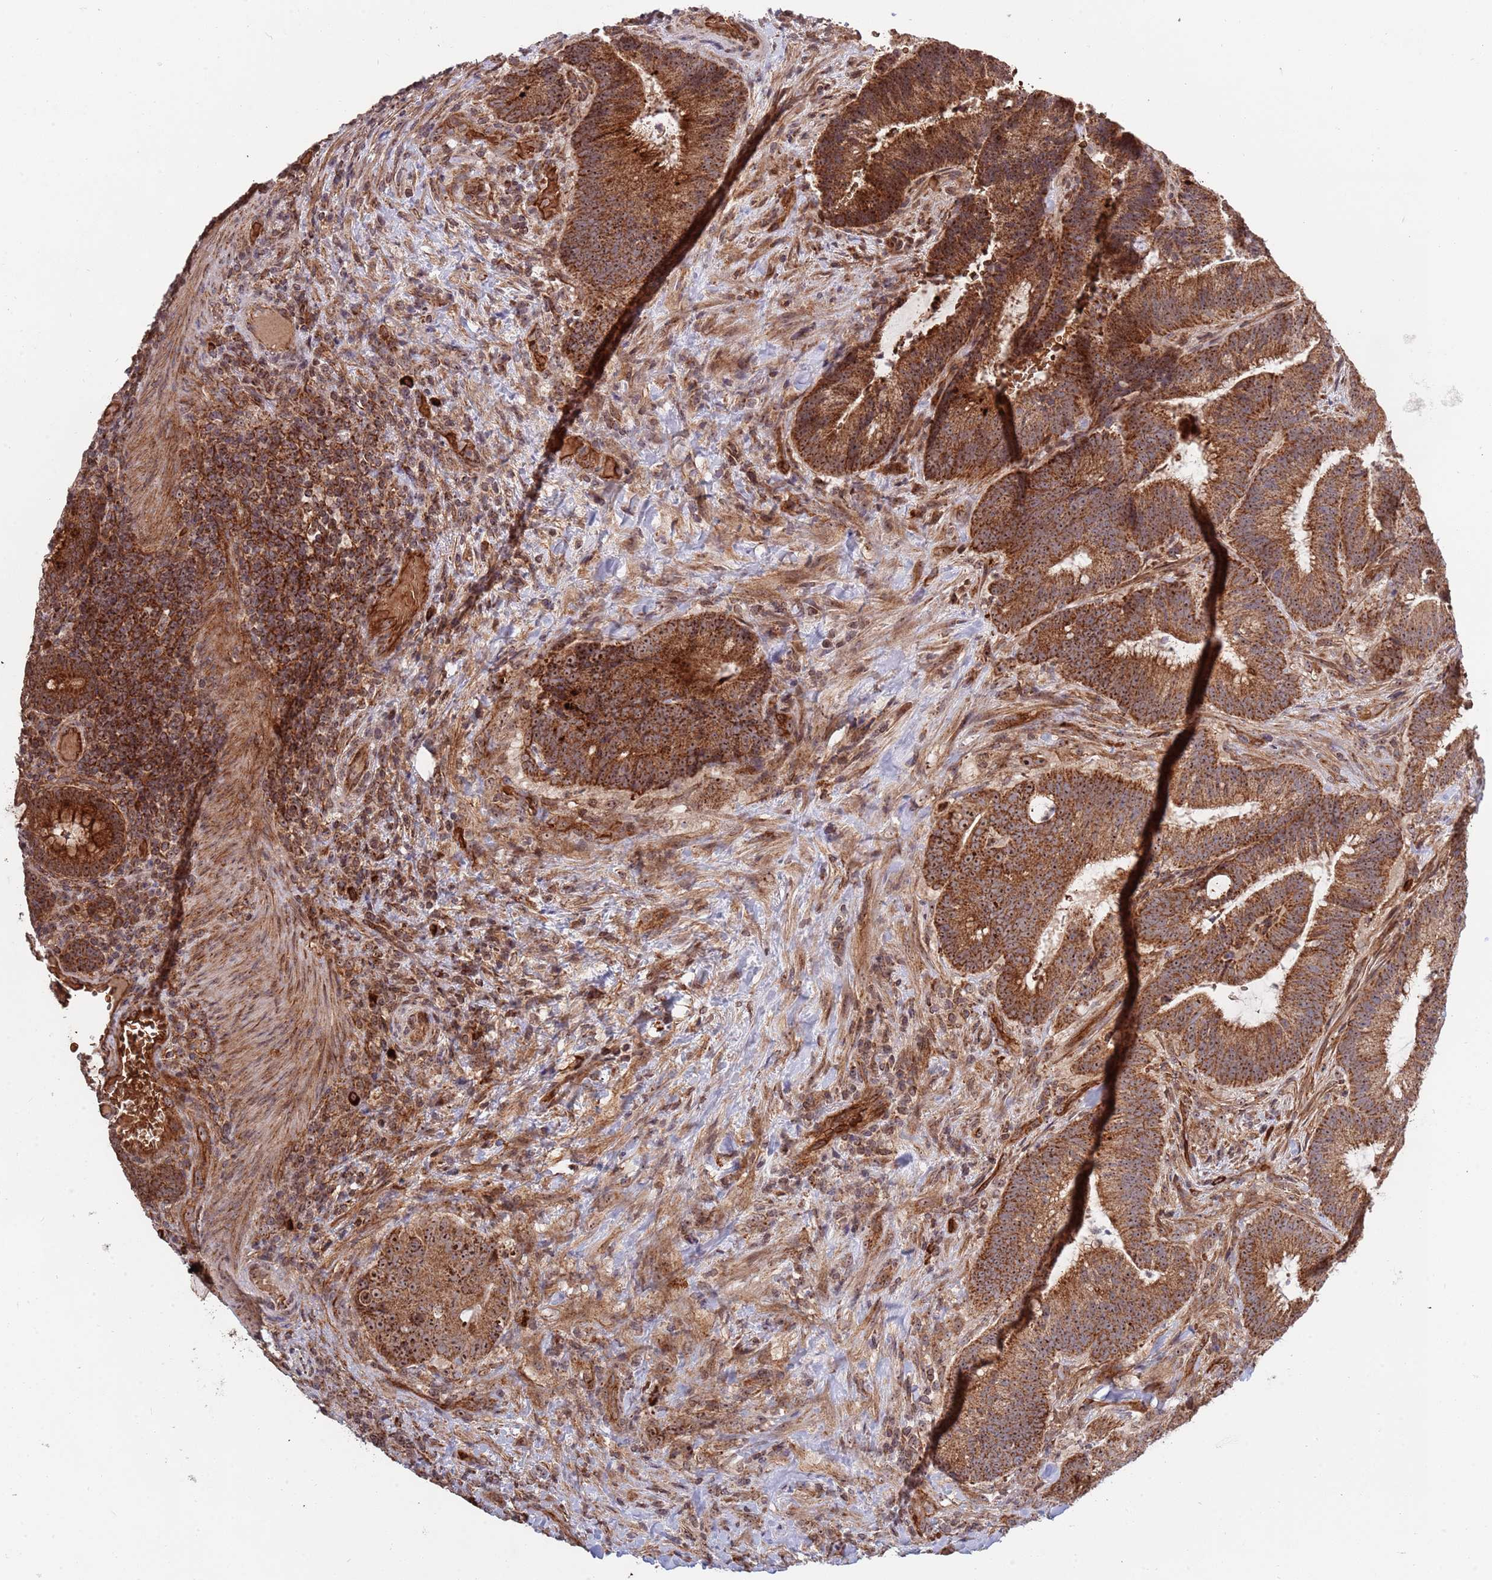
{"staining": {"intensity": "moderate", "quantity": ">75%", "location": "cytoplasmic/membranous,nuclear"}, "tissue": "colorectal cancer", "cell_type": "Tumor cells", "image_type": "cancer", "snomed": [{"axis": "morphology", "description": "Adenocarcinoma, NOS"}, {"axis": "topography", "description": "Colon"}], "caption": "A high-resolution micrograph shows immunohistochemistry staining of adenocarcinoma (colorectal), which exhibits moderate cytoplasmic/membranous and nuclear positivity in about >75% of tumor cells. The protein of interest is shown in brown color, while the nuclei are stained blue.", "gene": "DCHS1", "patient": {"sex": "female", "age": 43}}